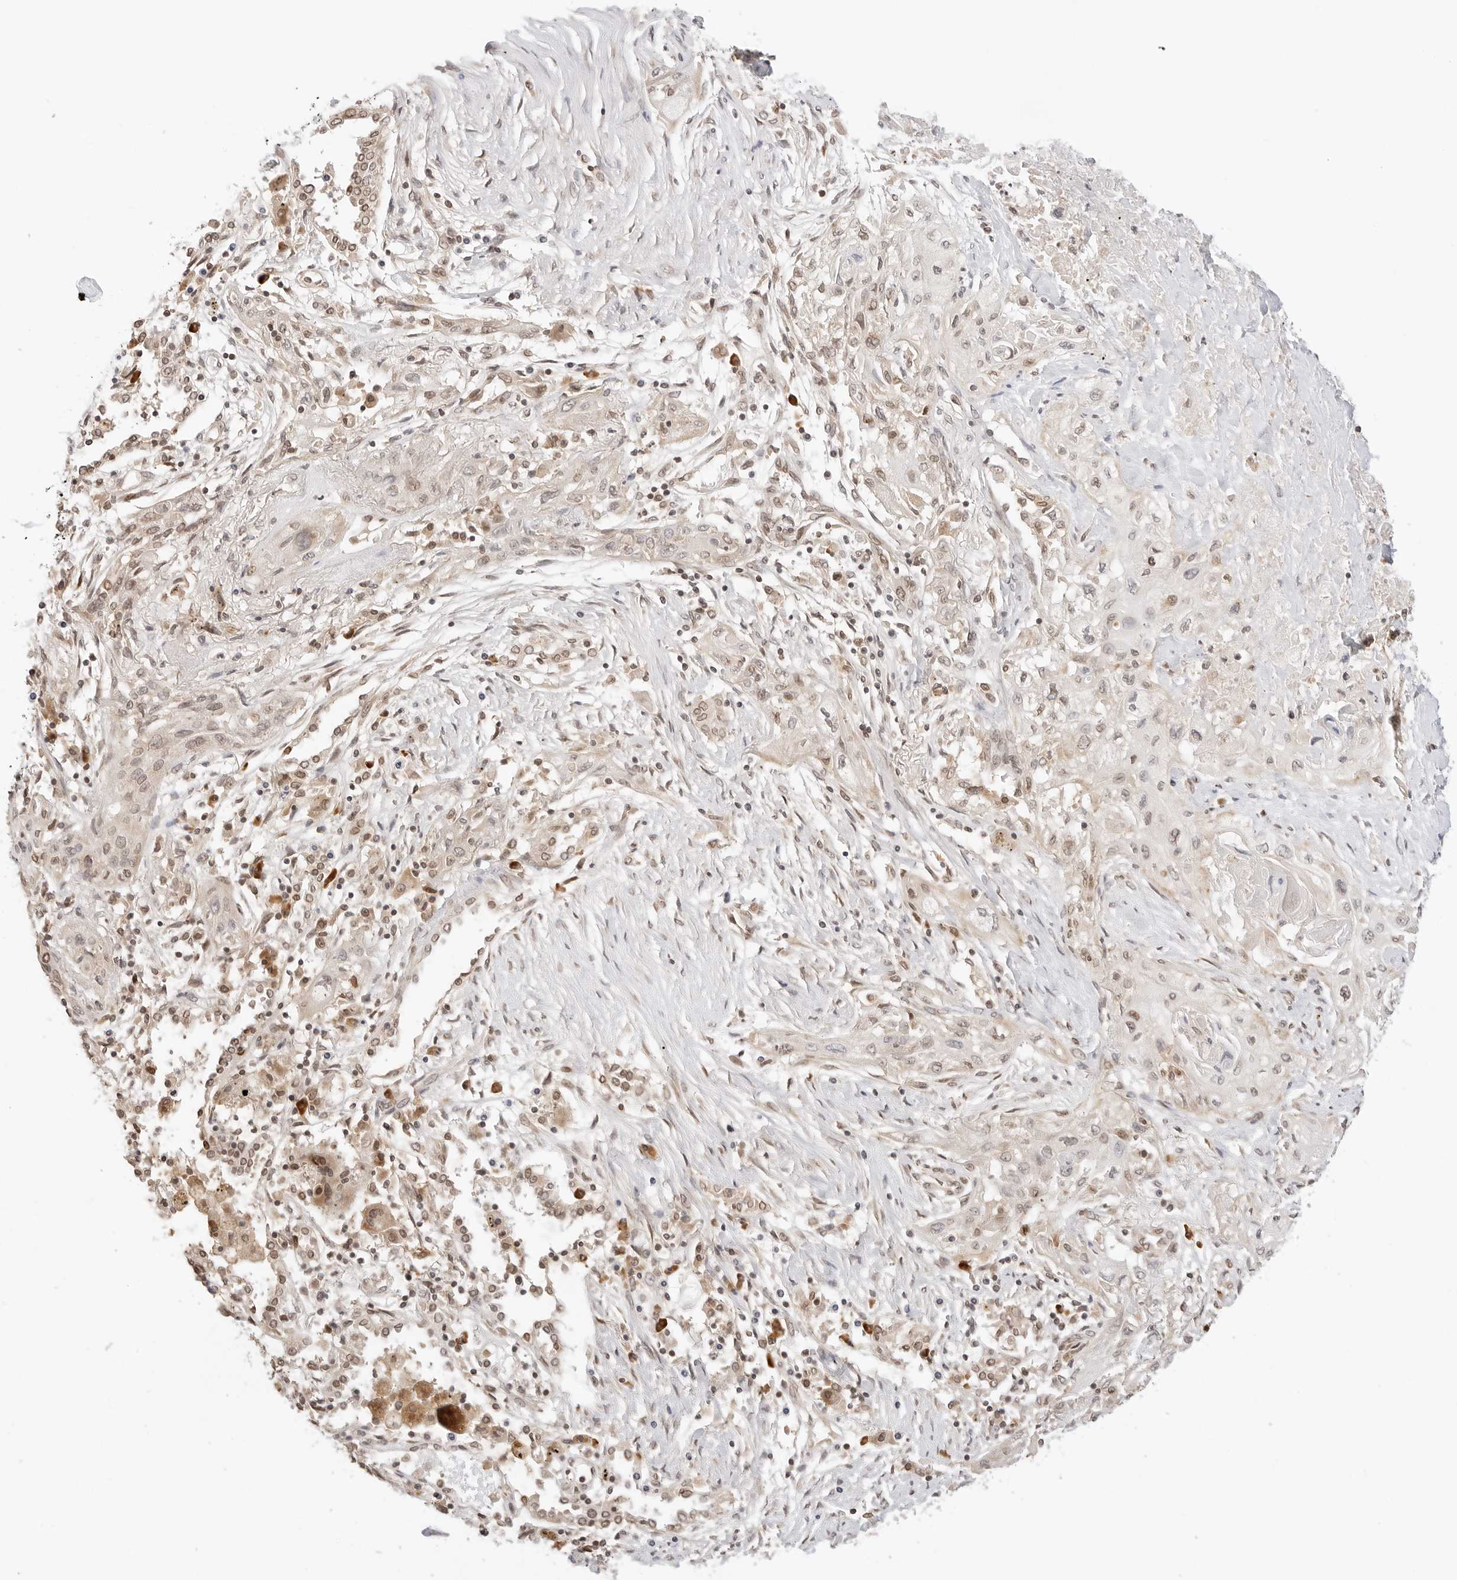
{"staining": {"intensity": "weak", "quantity": "25%-75%", "location": "nuclear"}, "tissue": "lung cancer", "cell_type": "Tumor cells", "image_type": "cancer", "snomed": [{"axis": "morphology", "description": "Squamous cell carcinoma, NOS"}, {"axis": "topography", "description": "Lung"}], "caption": "An immunohistochemistry micrograph of tumor tissue is shown. Protein staining in brown highlights weak nuclear positivity in squamous cell carcinoma (lung) within tumor cells. The protein of interest is shown in brown color, while the nuclei are stained blue.", "gene": "POLH", "patient": {"sex": "female", "age": 47}}